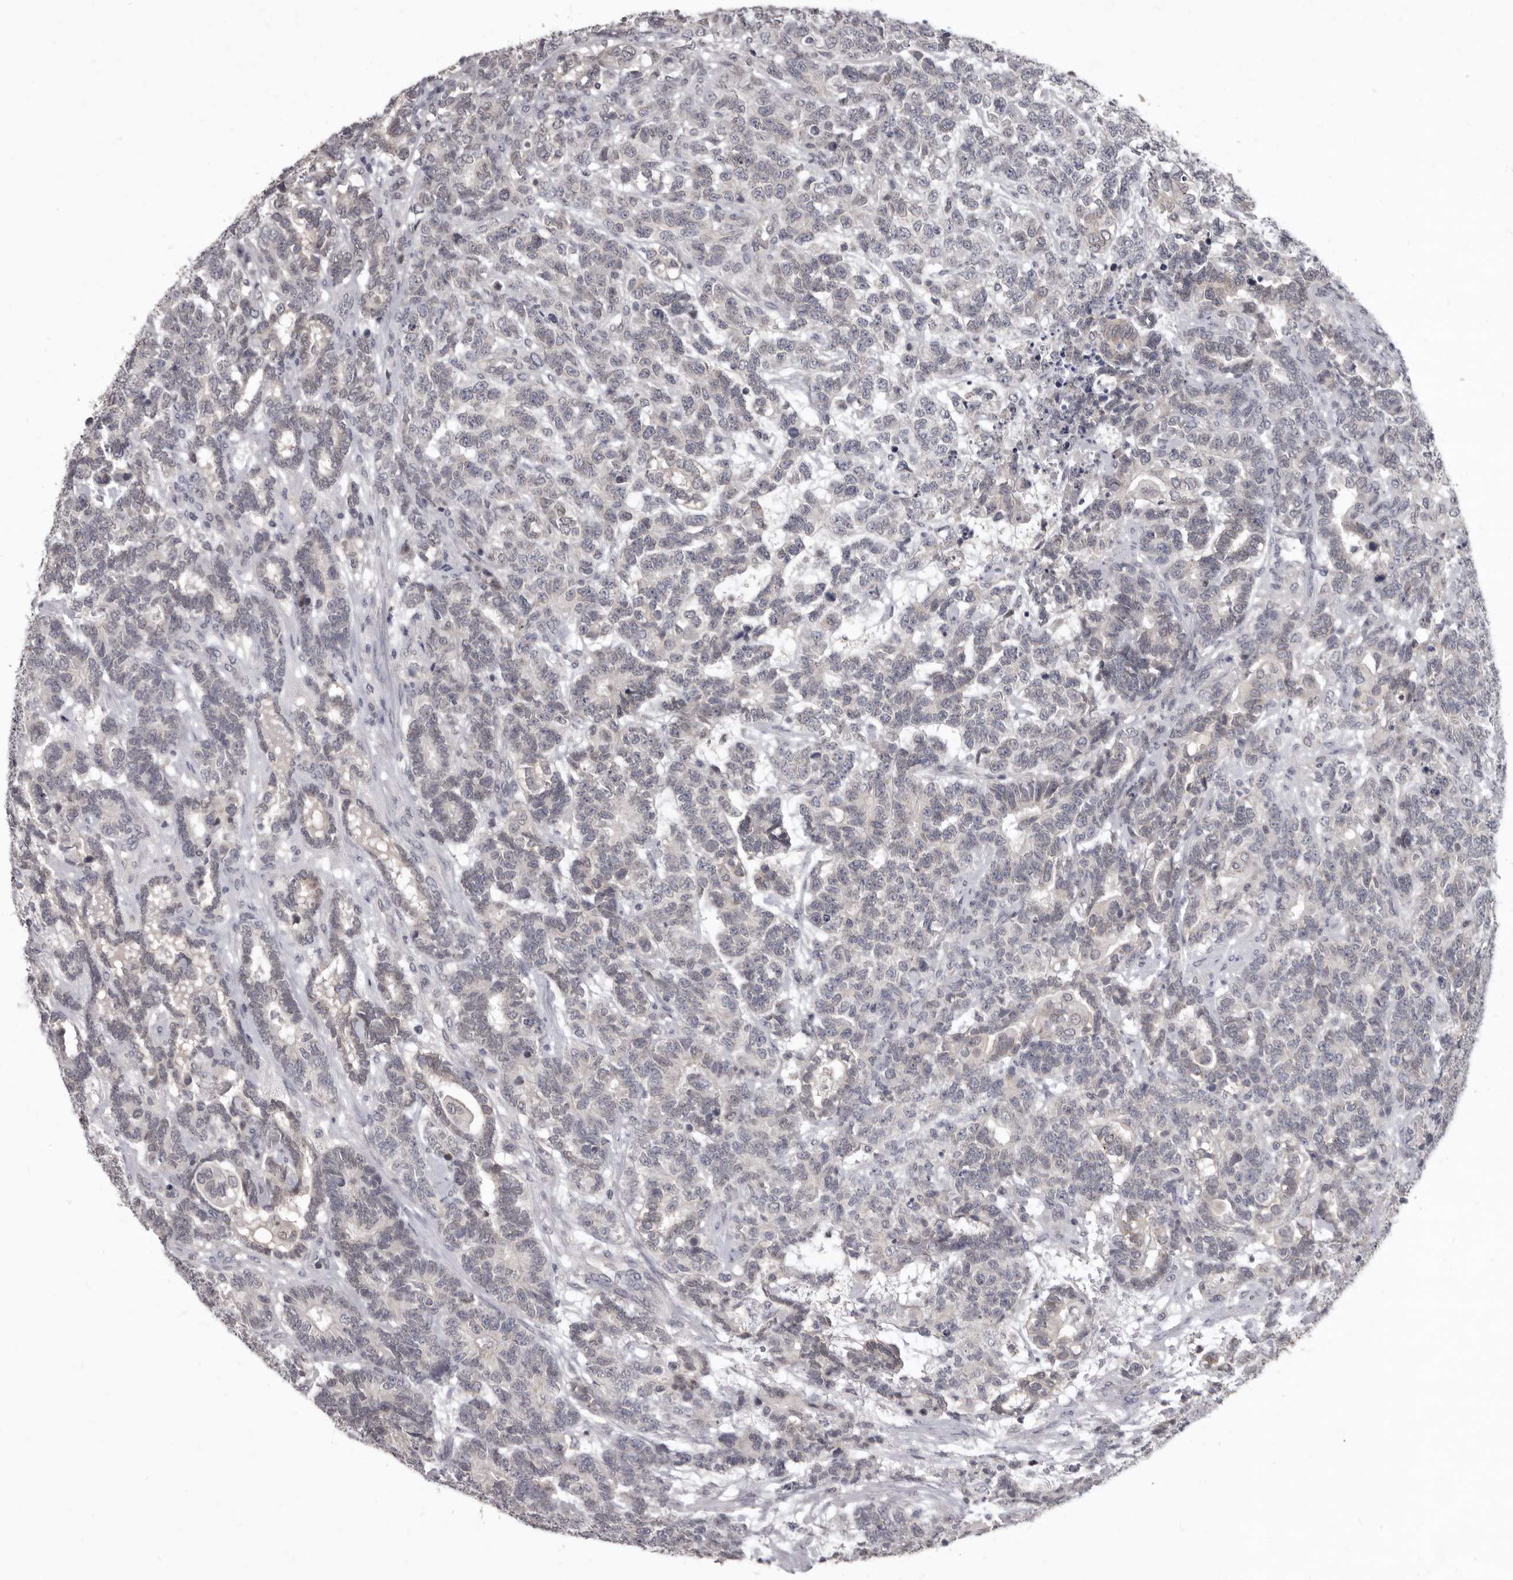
{"staining": {"intensity": "negative", "quantity": "none", "location": "none"}, "tissue": "testis cancer", "cell_type": "Tumor cells", "image_type": "cancer", "snomed": [{"axis": "morphology", "description": "Carcinoma, Embryonal, NOS"}, {"axis": "topography", "description": "Testis"}], "caption": "Embryonal carcinoma (testis) was stained to show a protein in brown. There is no significant expression in tumor cells. Brightfield microscopy of immunohistochemistry (IHC) stained with DAB (brown) and hematoxylin (blue), captured at high magnification.", "gene": "SULT1E1", "patient": {"sex": "male", "age": 26}}